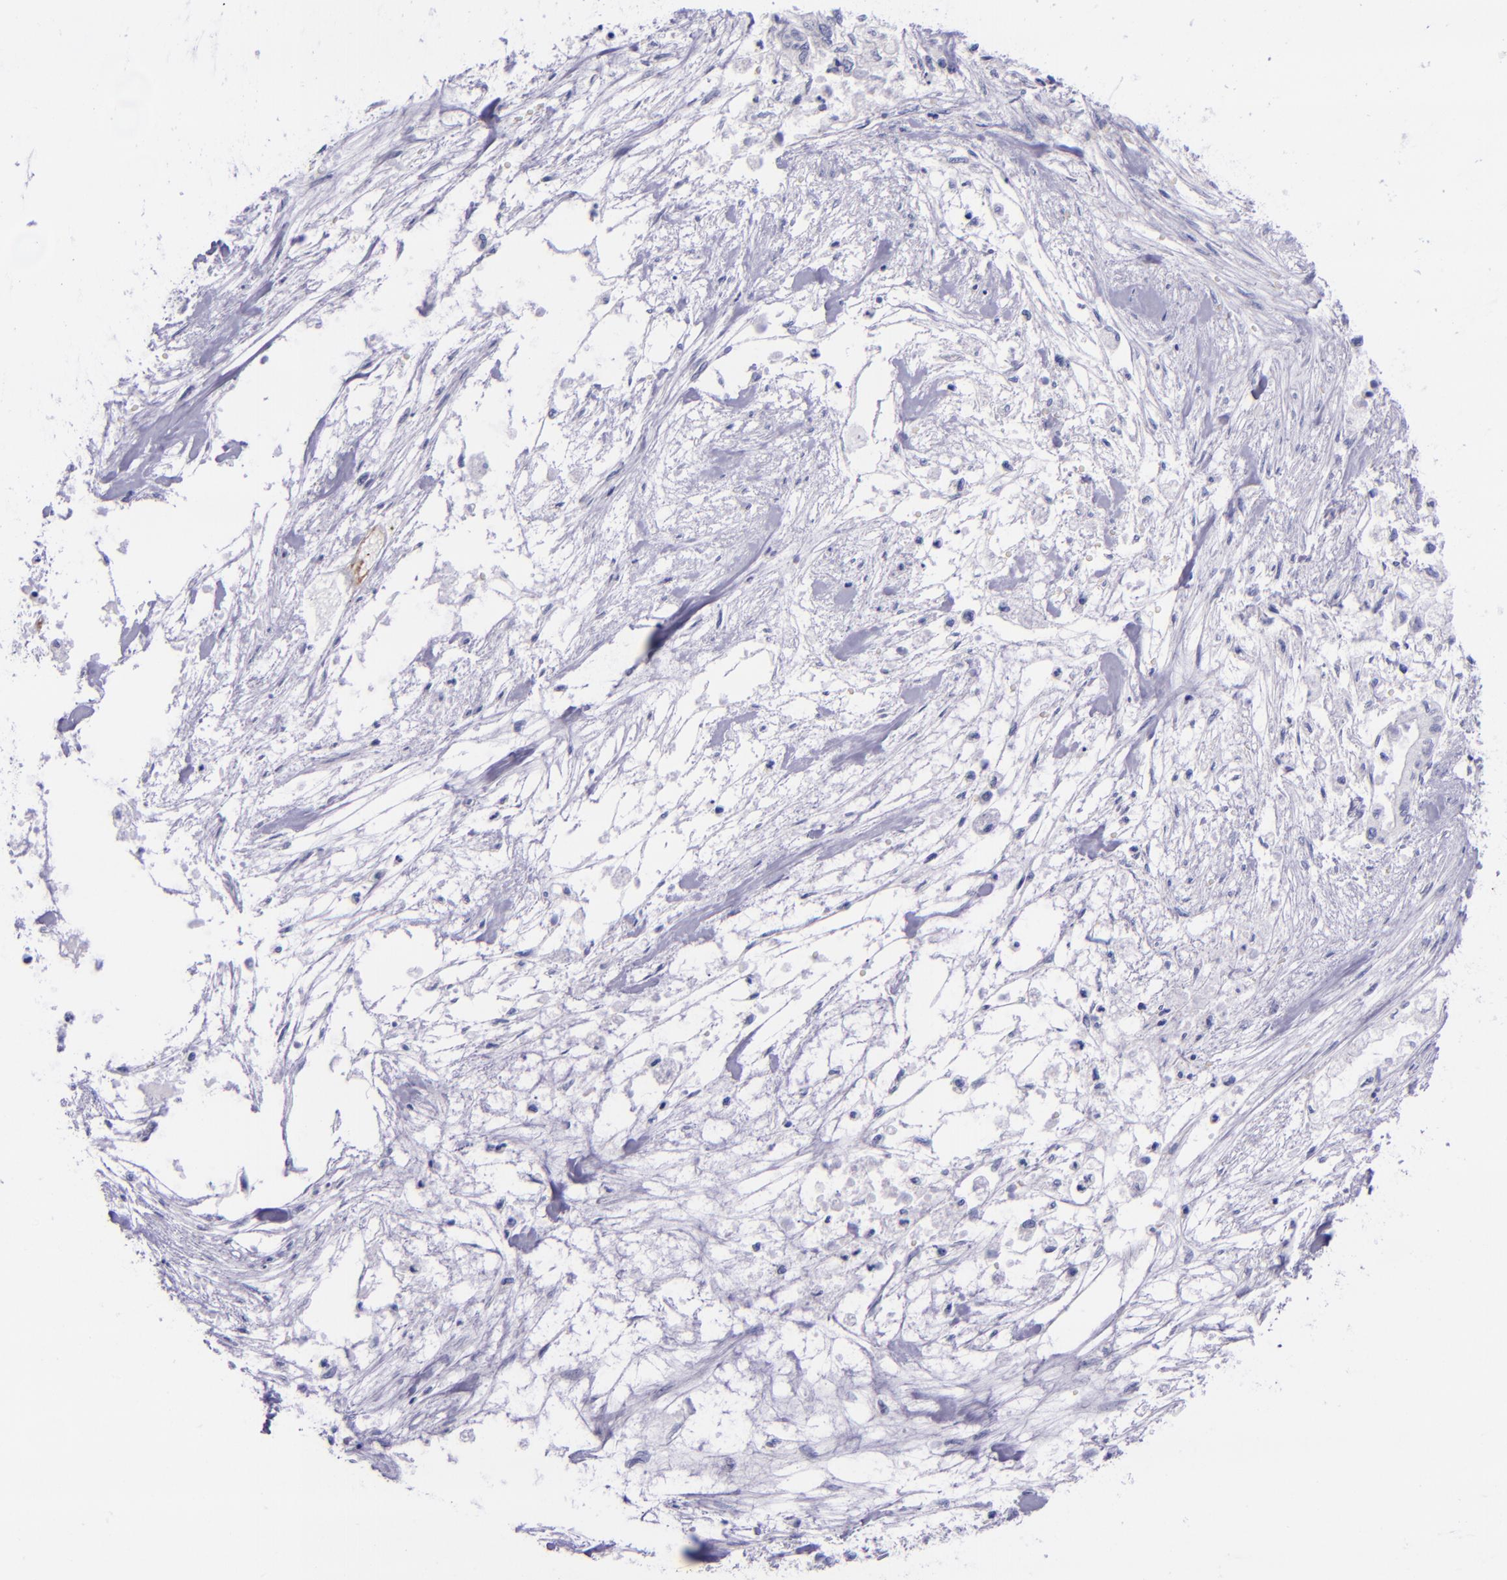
{"staining": {"intensity": "negative", "quantity": "none", "location": "none"}, "tissue": "pancreatic cancer", "cell_type": "Tumor cells", "image_type": "cancer", "snomed": [{"axis": "morphology", "description": "Adenocarcinoma, NOS"}, {"axis": "topography", "description": "Pancreas"}], "caption": "This is an IHC image of human pancreatic adenocarcinoma. There is no expression in tumor cells.", "gene": "SELE", "patient": {"sex": "male", "age": 79}}